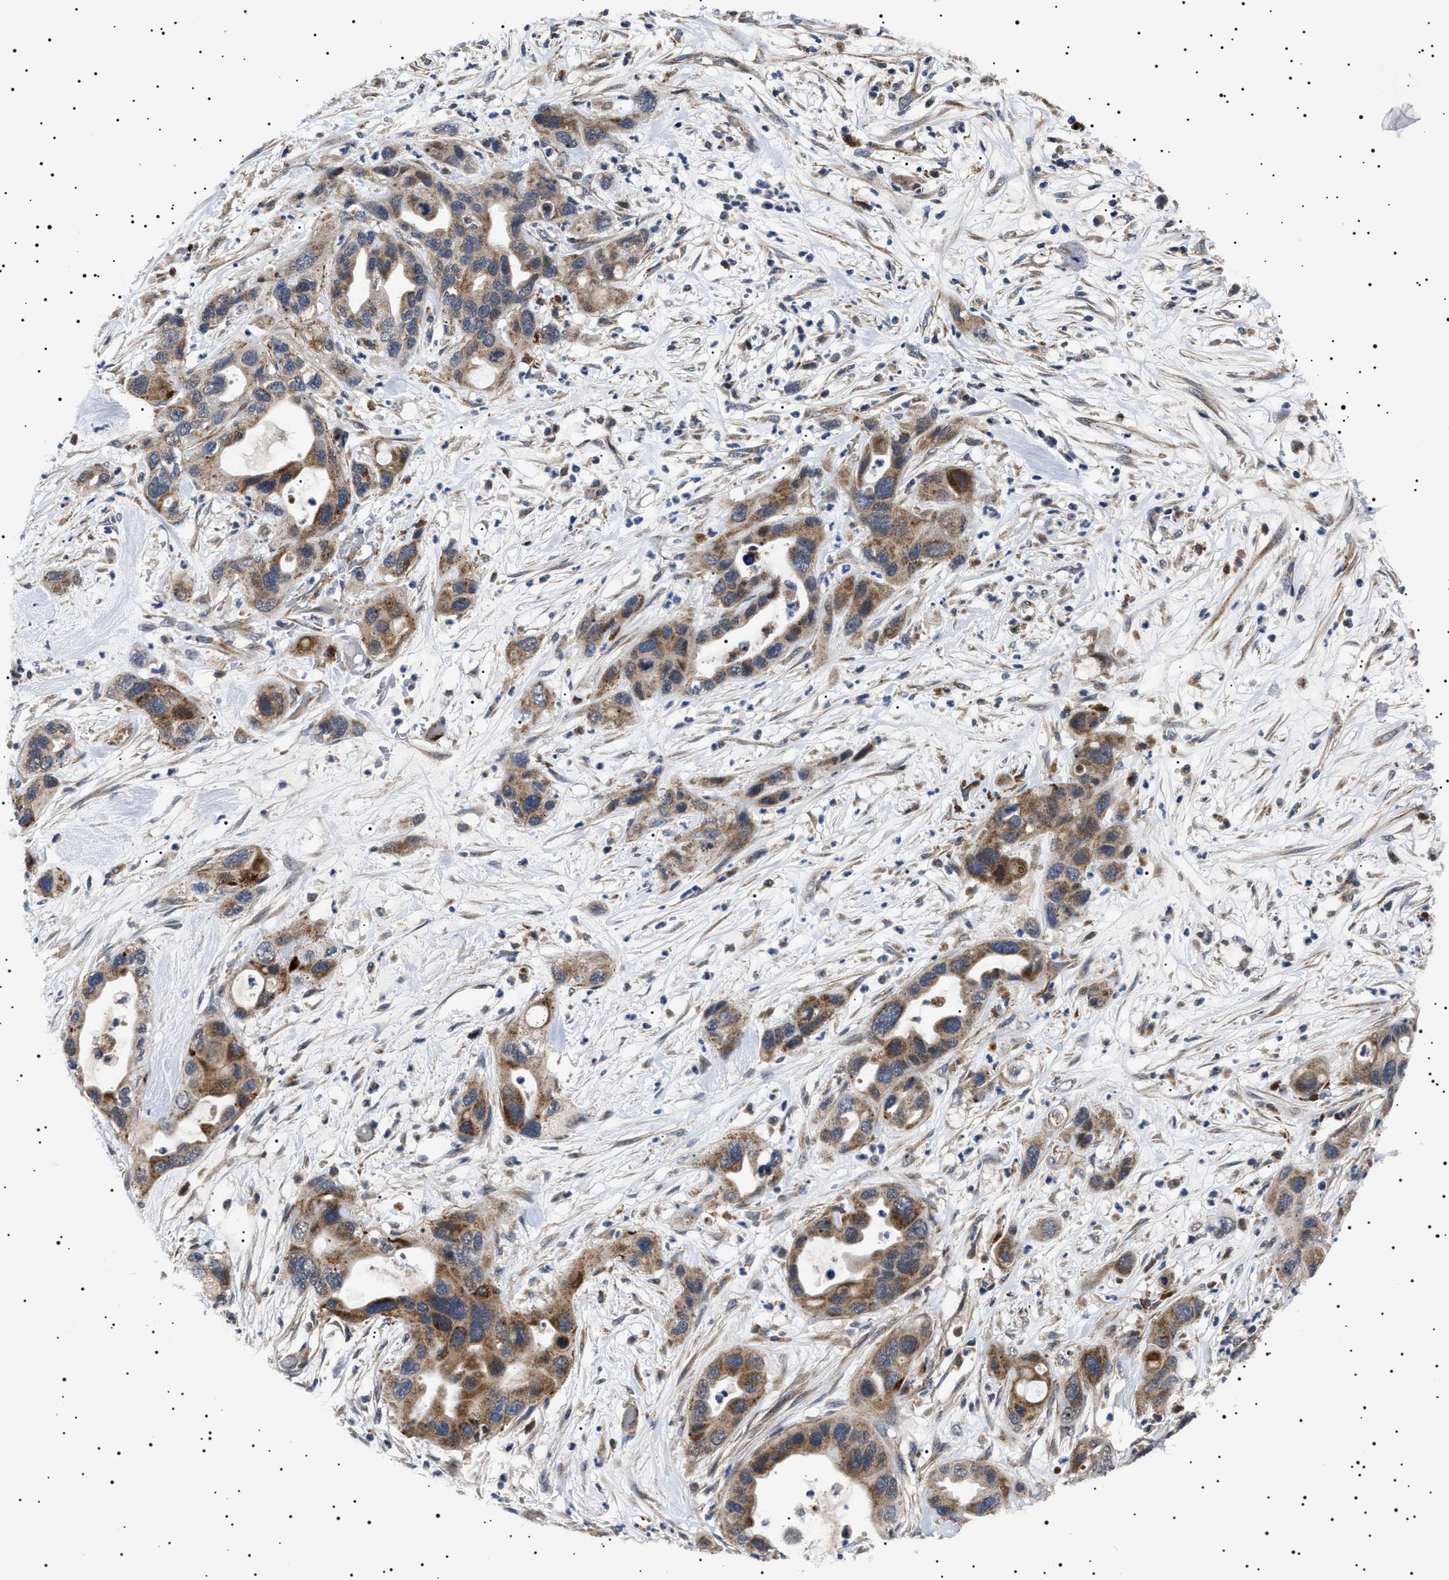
{"staining": {"intensity": "moderate", "quantity": ">75%", "location": "cytoplasmic/membranous"}, "tissue": "pancreatic cancer", "cell_type": "Tumor cells", "image_type": "cancer", "snomed": [{"axis": "morphology", "description": "Adenocarcinoma, NOS"}, {"axis": "topography", "description": "Pancreas"}], "caption": "Immunohistochemical staining of pancreatic adenocarcinoma shows medium levels of moderate cytoplasmic/membranous staining in approximately >75% of tumor cells.", "gene": "RAB34", "patient": {"sex": "female", "age": 71}}